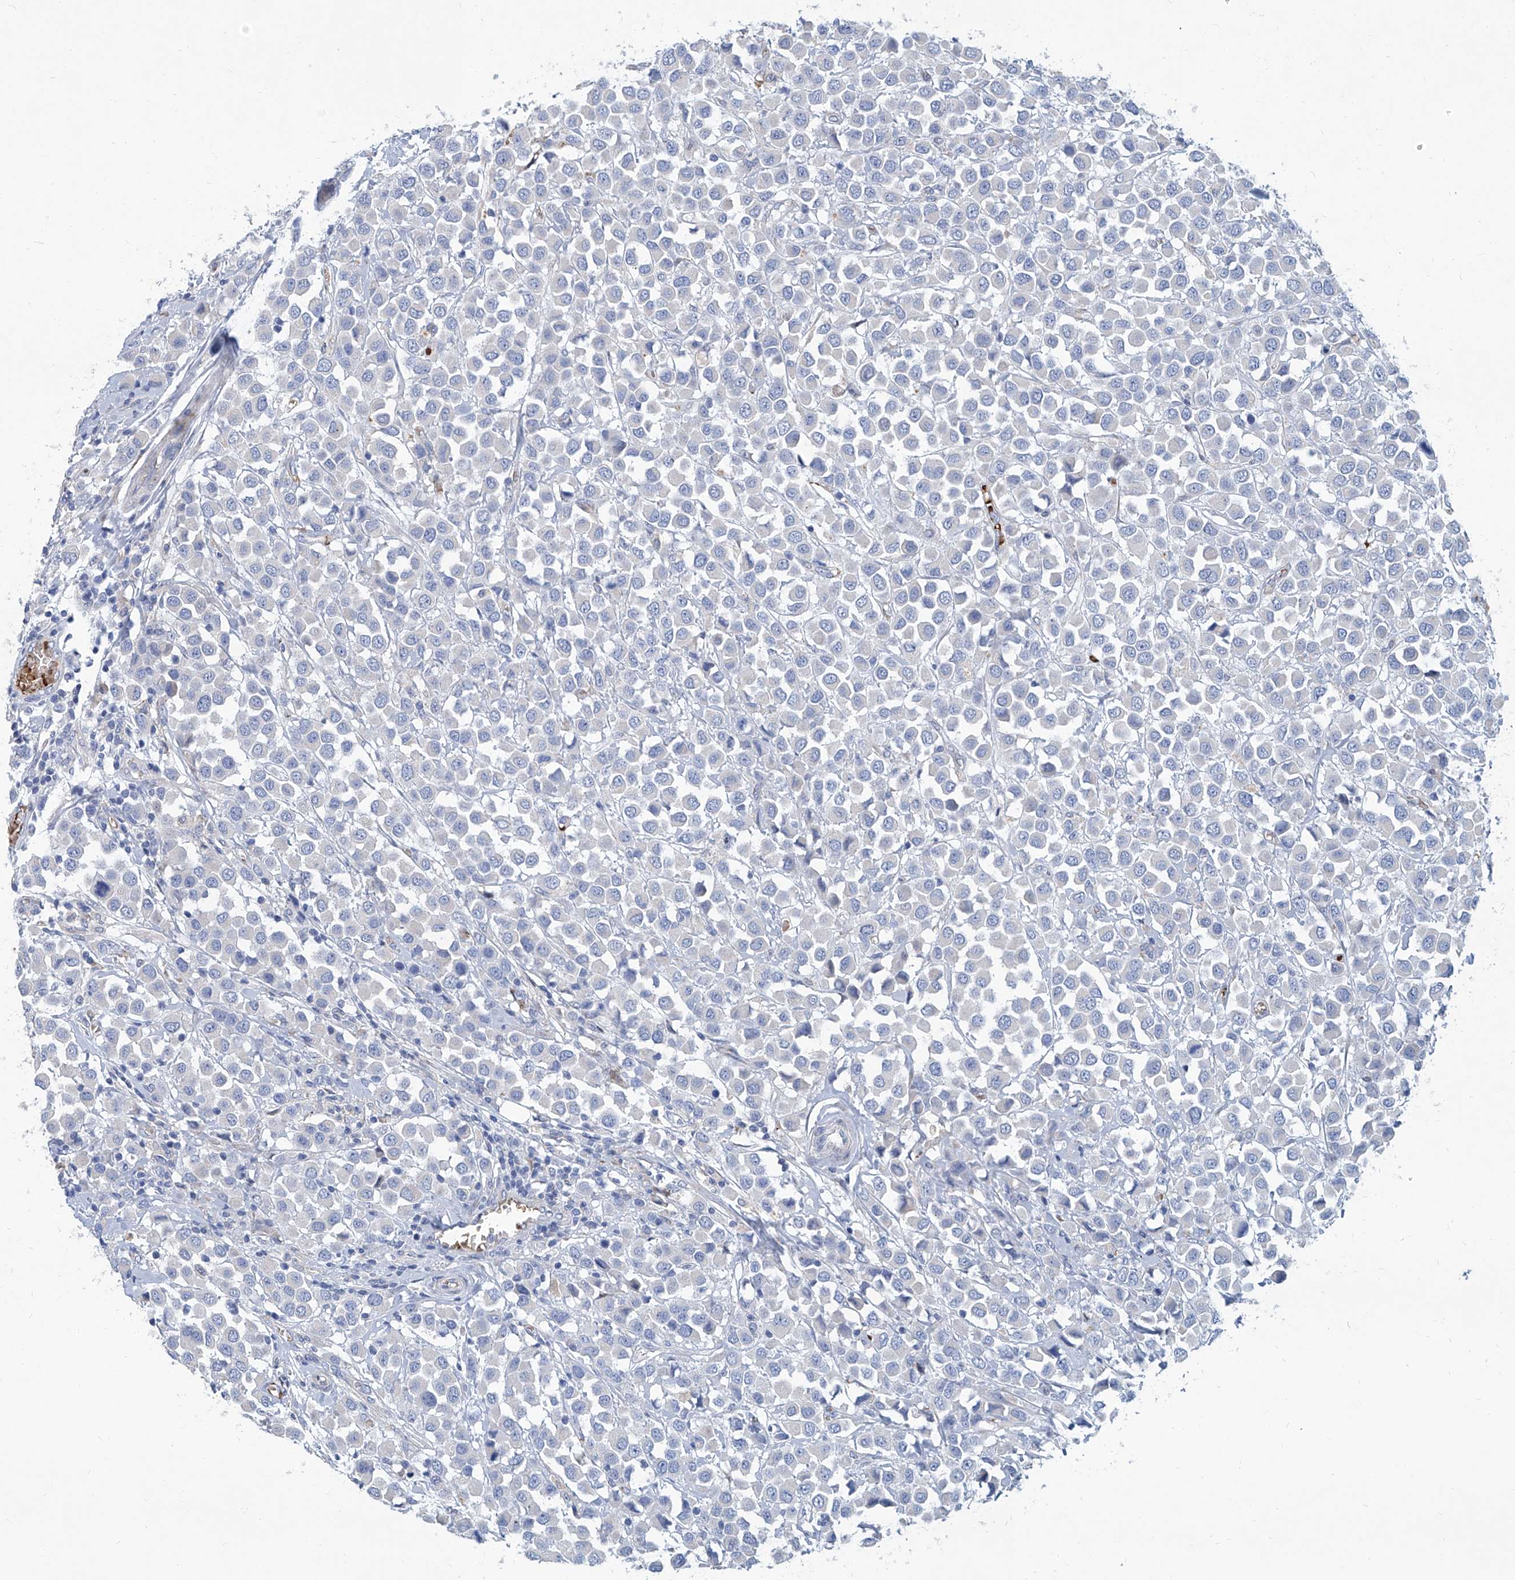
{"staining": {"intensity": "negative", "quantity": "none", "location": "none"}, "tissue": "breast cancer", "cell_type": "Tumor cells", "image_type": "cancer", "snomed": [{"axis": "morphology", "description": "Duct carcinoma"}, {"axis": "topography", "description": "Breast"}], "caption": "High magnification brightfield microscopy of breast infiltrating ductal carcinoma stained with DAB (brown) and counterstained with hematoxylin (blue): tumor cells show no significant staining.", "gene": "FPR2", "patient": {"sex": "female", "age": 61}}